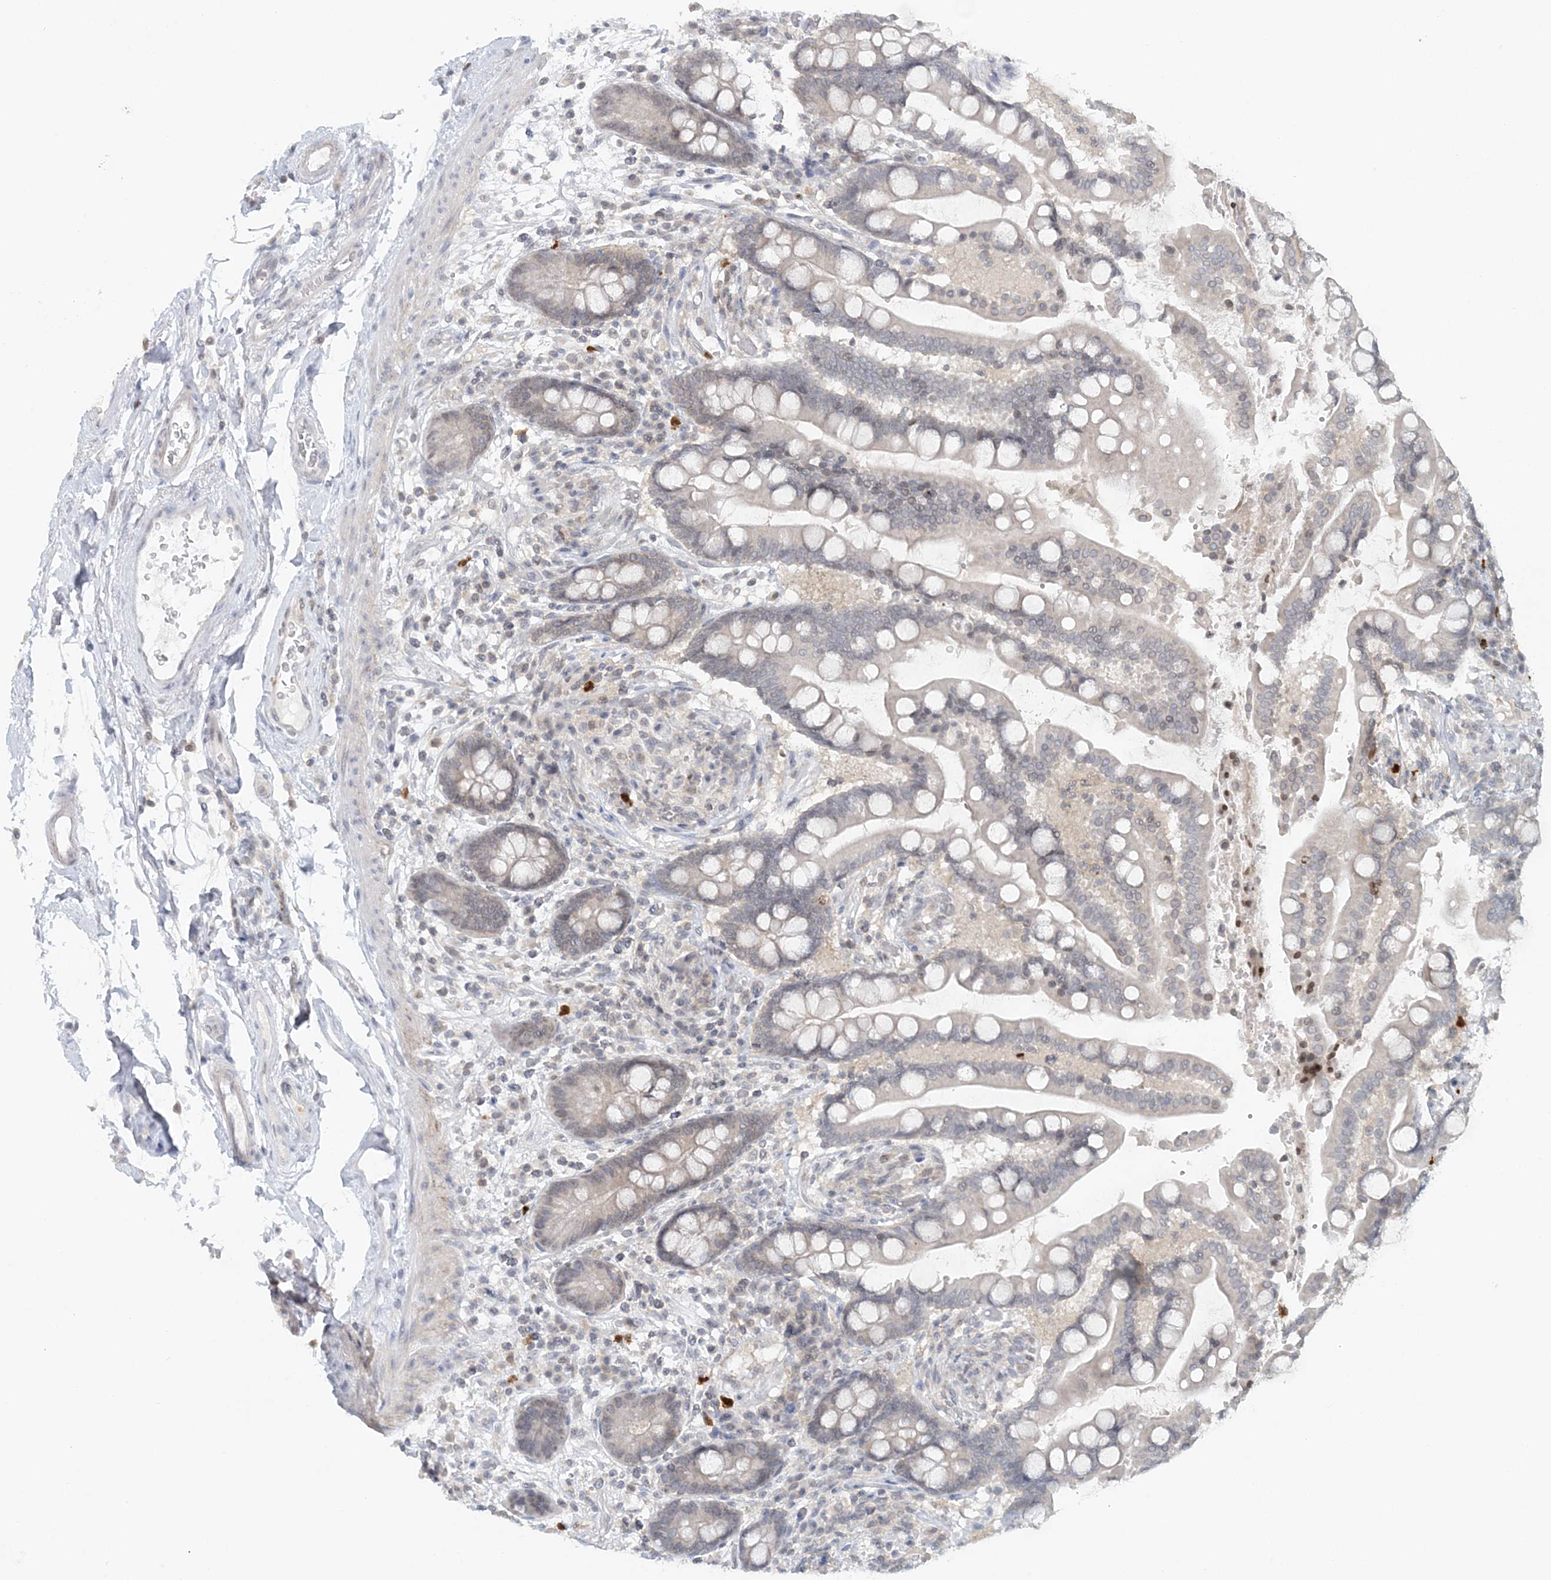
{"staining": {"intensity": "negative", "quantity": "none", "location": "none"}, "tissue": "colon", "cell_type": "Endothelial cells", "image_type": "normal", "snomed": [{"axis": "morphology", "description": "Normal tissue, NOS"}, {"axis": "topography", "description": "Colon"}], "caption": "Endothelial cells show no significant protein positivity in benign colon. (DAB IHC with hematoxylin counter stain).", "gene": "NUP54", "patient": {"sex": "male", "age": 73}}